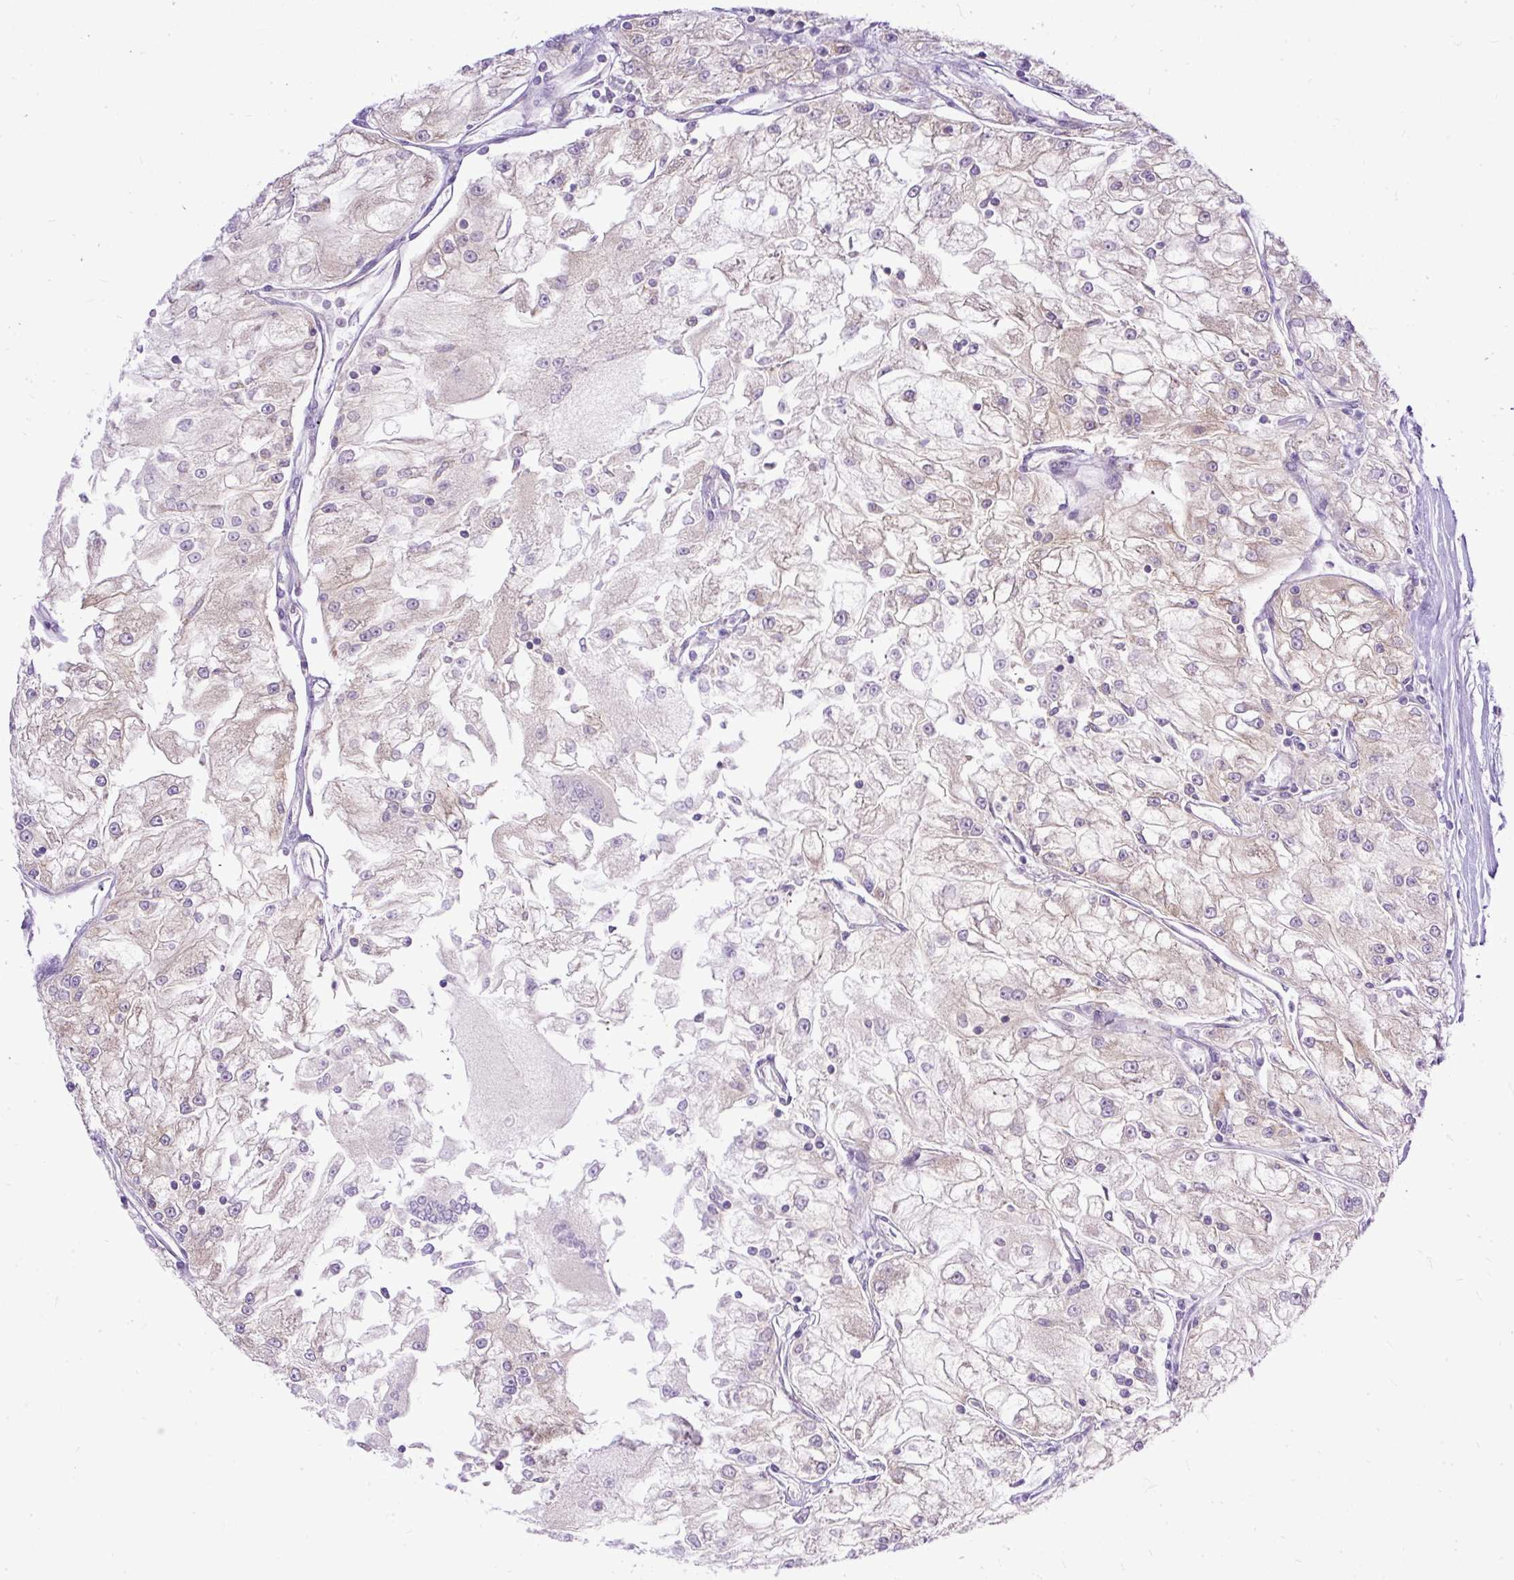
{"staining": {"intensity": "weak", "quantity": "<25%", "location": "cytoplasmic/membranous"}, "tissue": "renal cancer", "cell_type": "Tumor cells", "image_type": "cancer", "snomed": [{"axis": "morphology", "description": "Adenocarcinoma, NOS"}, {"axis": "topography", "description": "Kidney"}], "caption": "Immunohistochemistry (IHC) photomicrograph of human renal cancer stained for a protein (brown), which displays no expression in tumor cells.", "gene": "AMFR", "patient": {"sex": "female", "age": 72}}